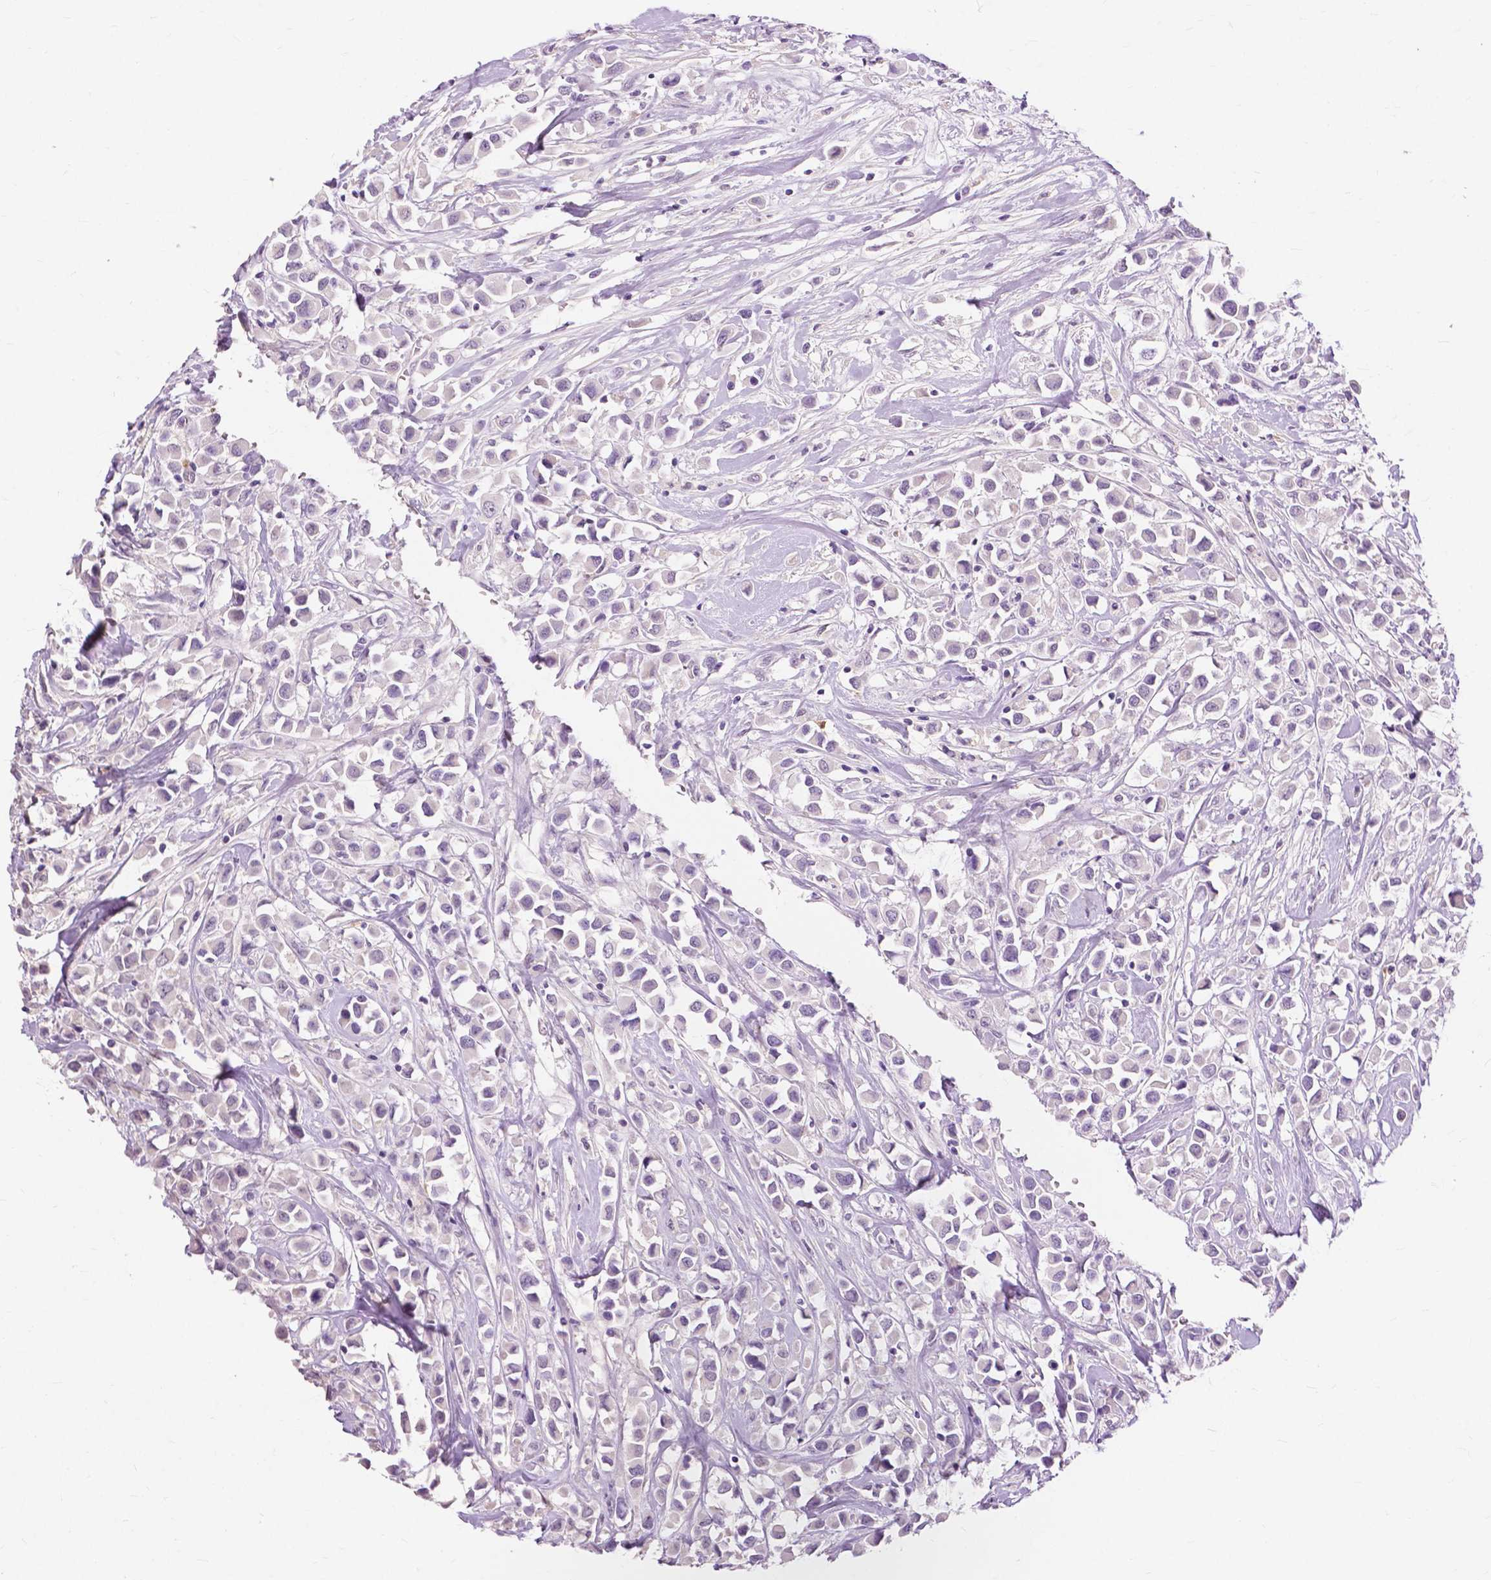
{"staining": {"intensity": "negative", "quantity": "none", "location": "none"}, "tissue": "breast cancer", "cell_type": "Tumor cells", "image_type": "cancer", "snomed": [{"axis": "morphology", "description": "Duct carcinoma"}, {"axis": "topography", "description": "Breast"}], "caption": "Immunohistochemistry (IHC) of breast infiltrating ductal carcinoma reveals no positivity in tumor cells. The staining is performed using DAB brown chromogen with nuclei counter-stained in using hematoxylin.", "gene": "CXCR2", "patient": {"sex": "female", "age": 61}}